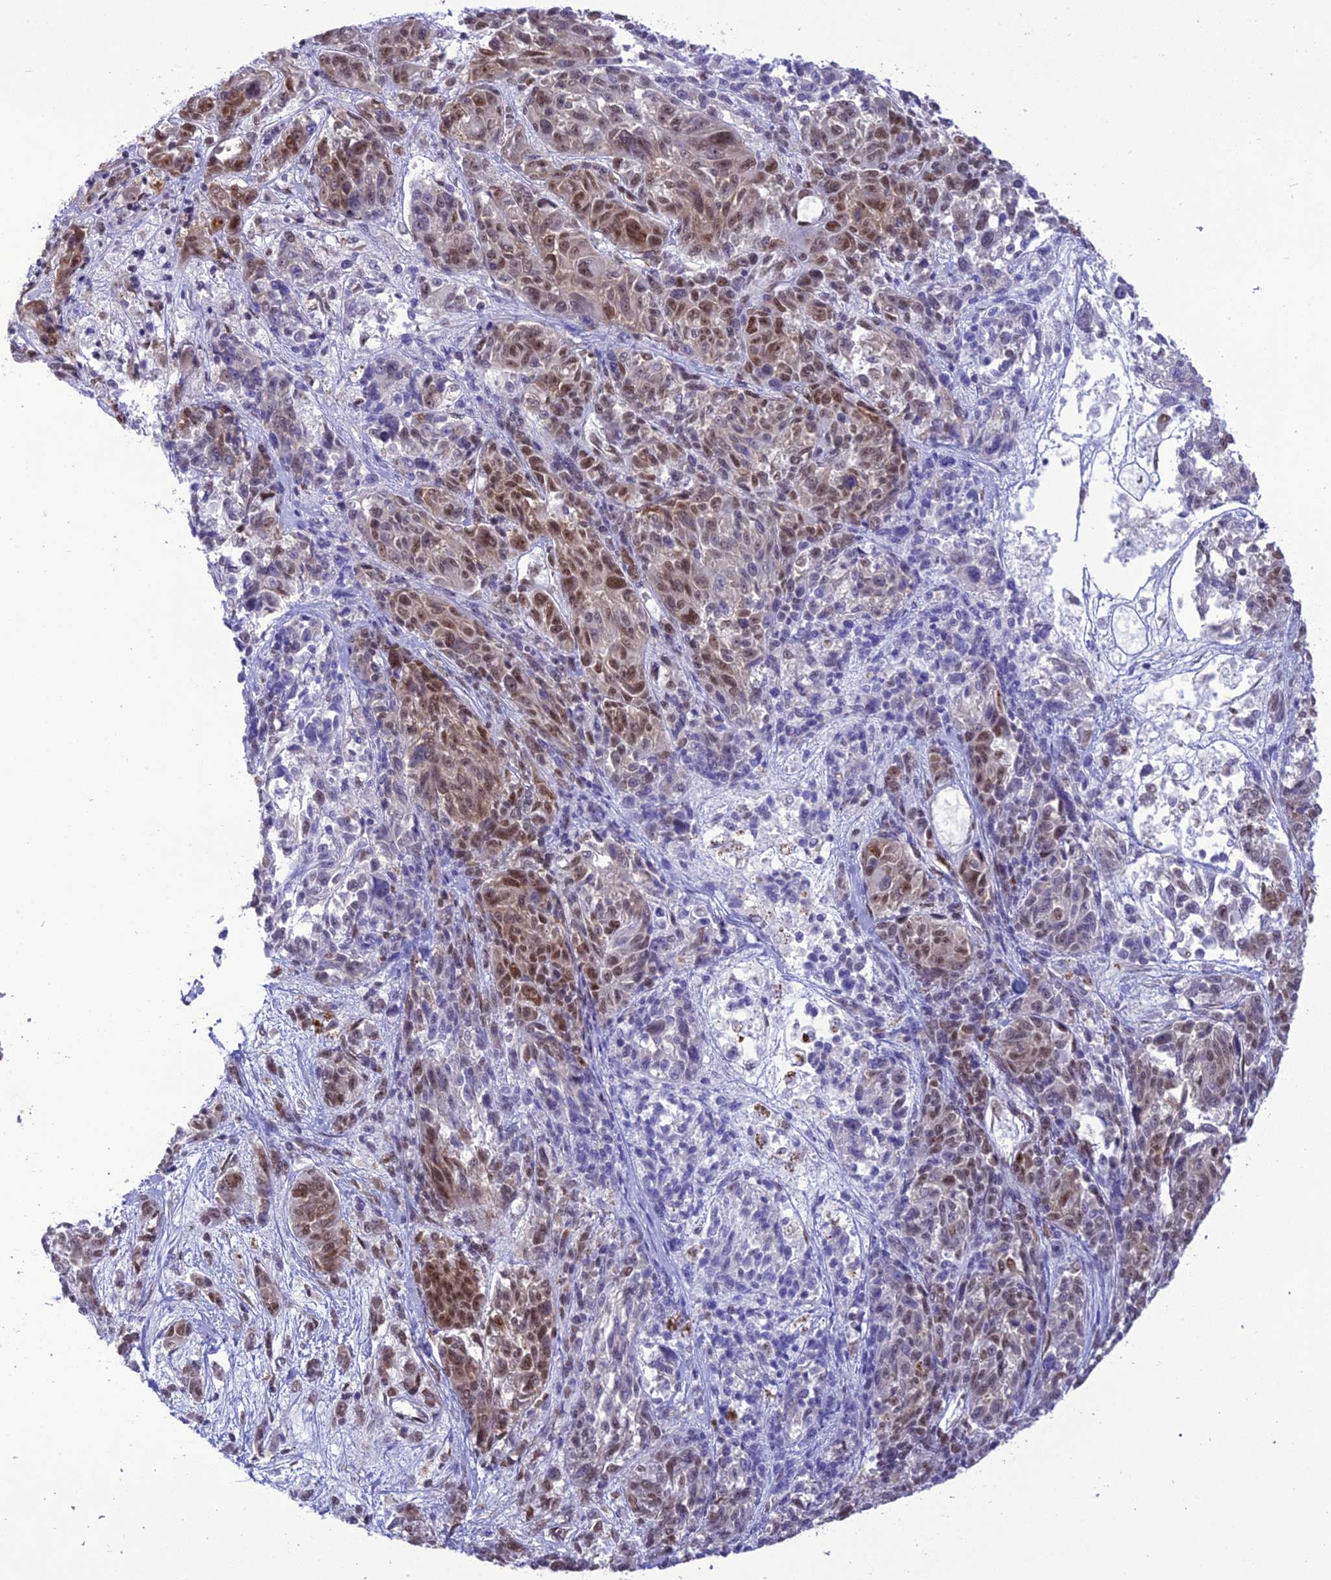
{"staining": {"intensity": "moderate", "quantity": ">75%", "location": "nuclear"}, "tissue": "melanoma", "cell_type": "Tumor cells", "image_type": "cancer", "snomed": [{"axis": "morphology", "description": "Malignant melanoma, NOS"}, {"axis": "topography", "description": "Skin"}], "caption": "Immunohistochemistry (IHC) of human melanoma exhibits medium levels of moderate nuclear expression in approximately >75% of tumor cells.", "gene": "DDX1", "patient": {"sex": "male", "age": 53}}